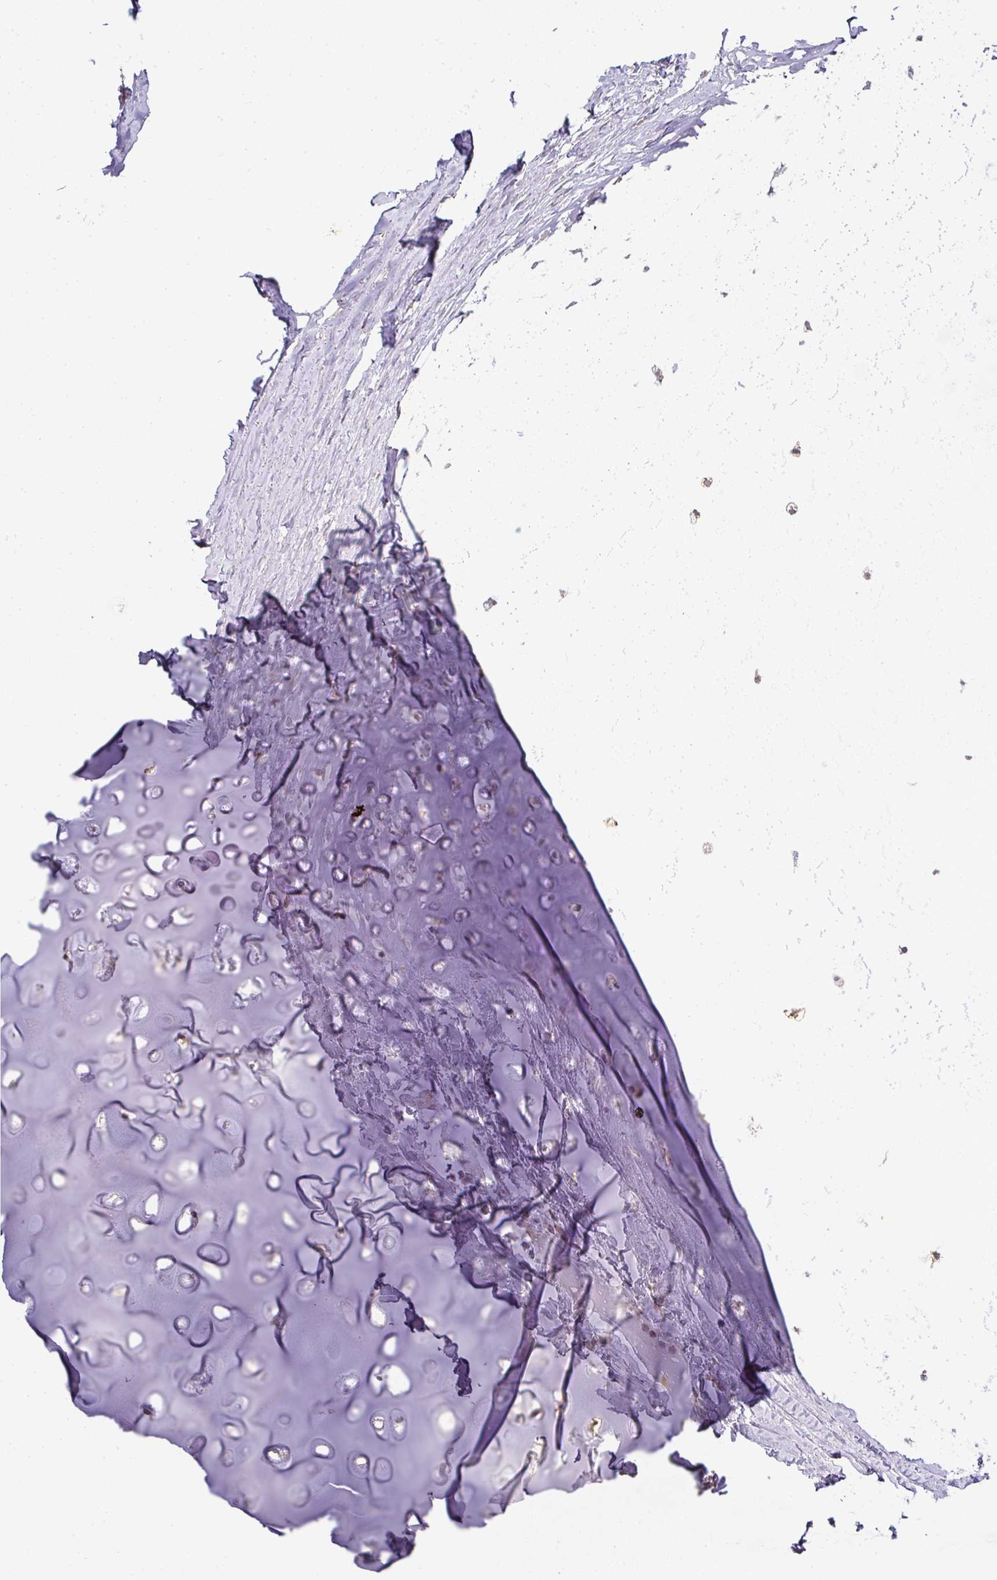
{"staining": {"intensity": "moderate", "quantity": "25%-75%", "location": "cytoplasmic/membranous"}, "tissue": "soft tissue", "cell_type": "Chondrocytes", "image_type": "normal", "snomed": [{"axis": "morphology", "description": "Normal tissue, NOS"}, {"axis": "topography", "description": "Cartilage tissue"}, {"axis": "topography", "description": "Bronchus"}], "caption": "Protein expression analysis of benign soft tissue reveals moderate cytoplasmic/membranous staining in about 25%-75% of chondrocytes.", "gene": "MYOM2", "patient": {"sex": "male", "age": 56}}